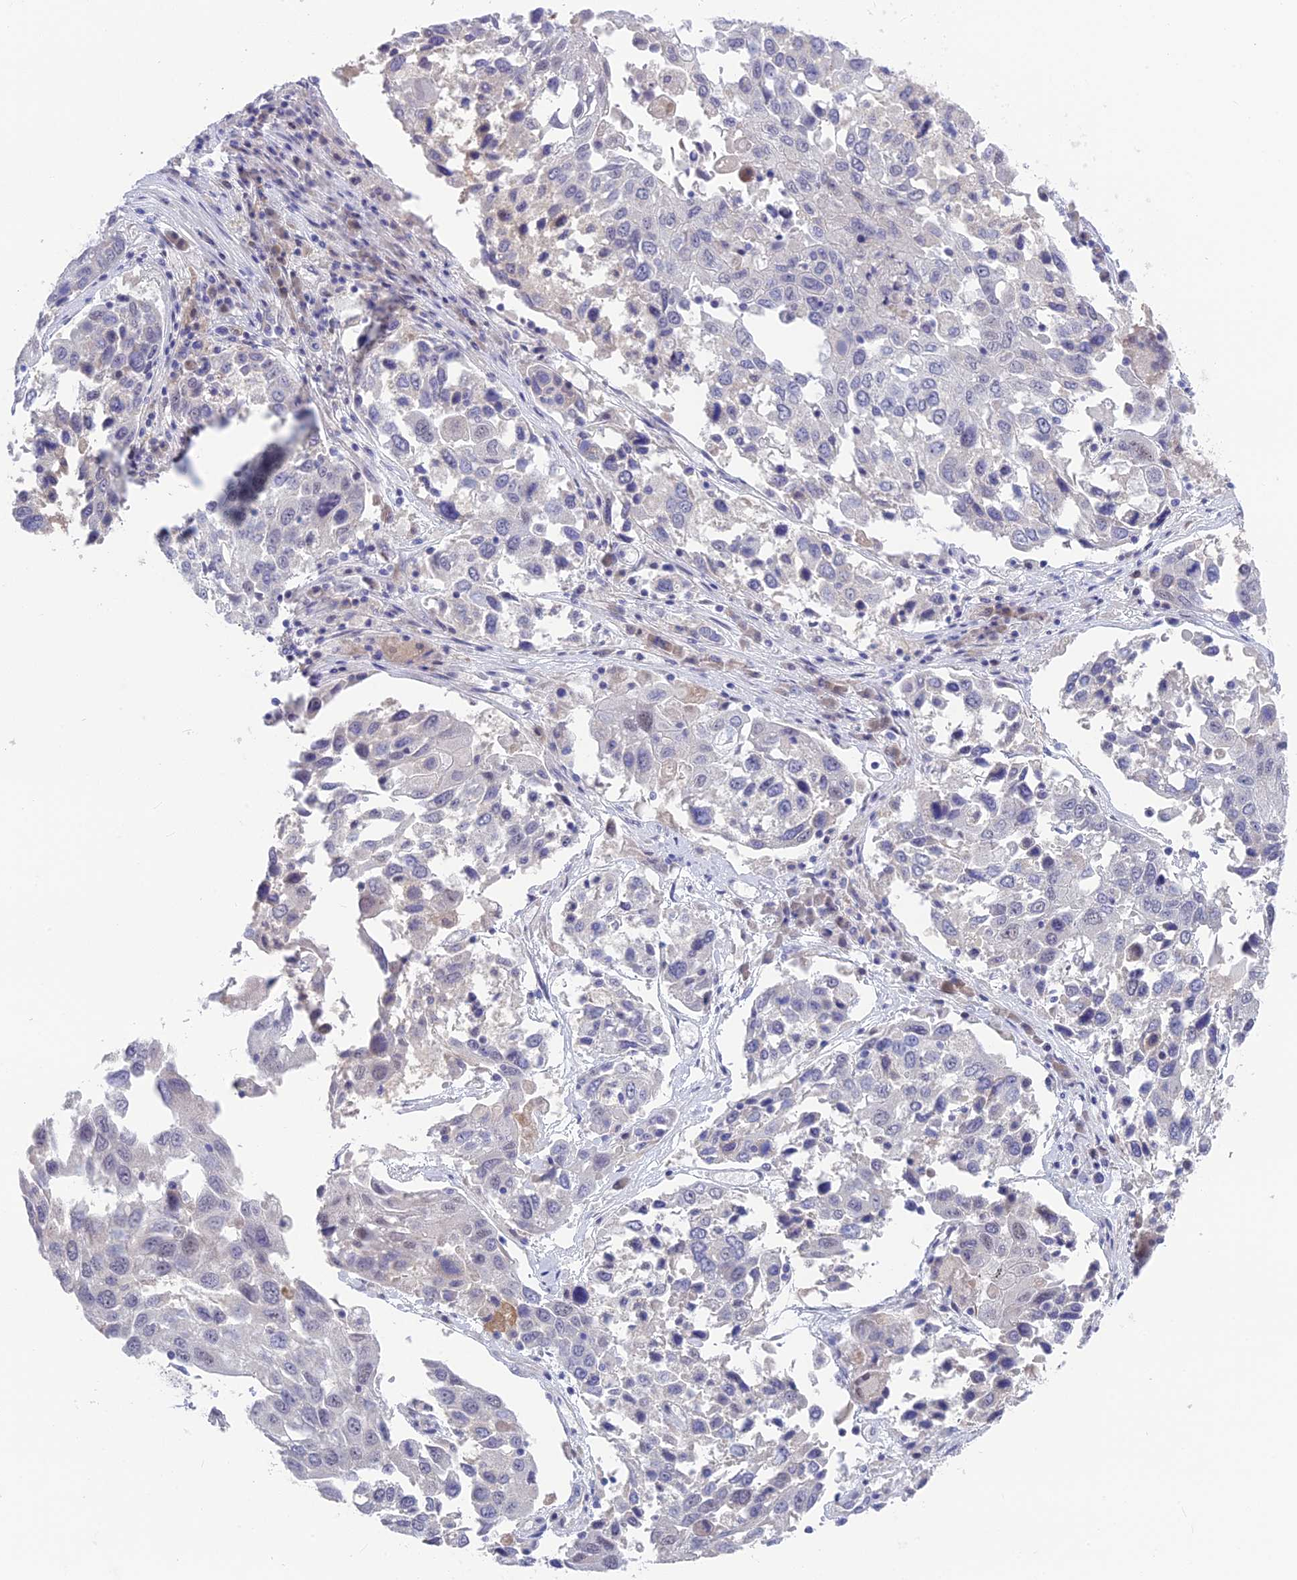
{"staining": {"intensity": "negative", "quantity": "none", "location": "none"}, "tissue": "lung cancer", "cell_type": "Tumor cells", "image_type": "cancer", "snomed": [{"axis": "morphology", "description": "Squamous cell carcinoma, NOS"}, {"axis": "topography", "description": "Lung"}], "caption": "IHC image of lung cancer stained for a protein (brown), which demonstrates no expression in tumor cells. The staining is performed using DAB brown chromogen with nuclei counter-stained in using hematoxylin.", "gene": "SNTN", "patient": {"sex": "male", "age": 65}}